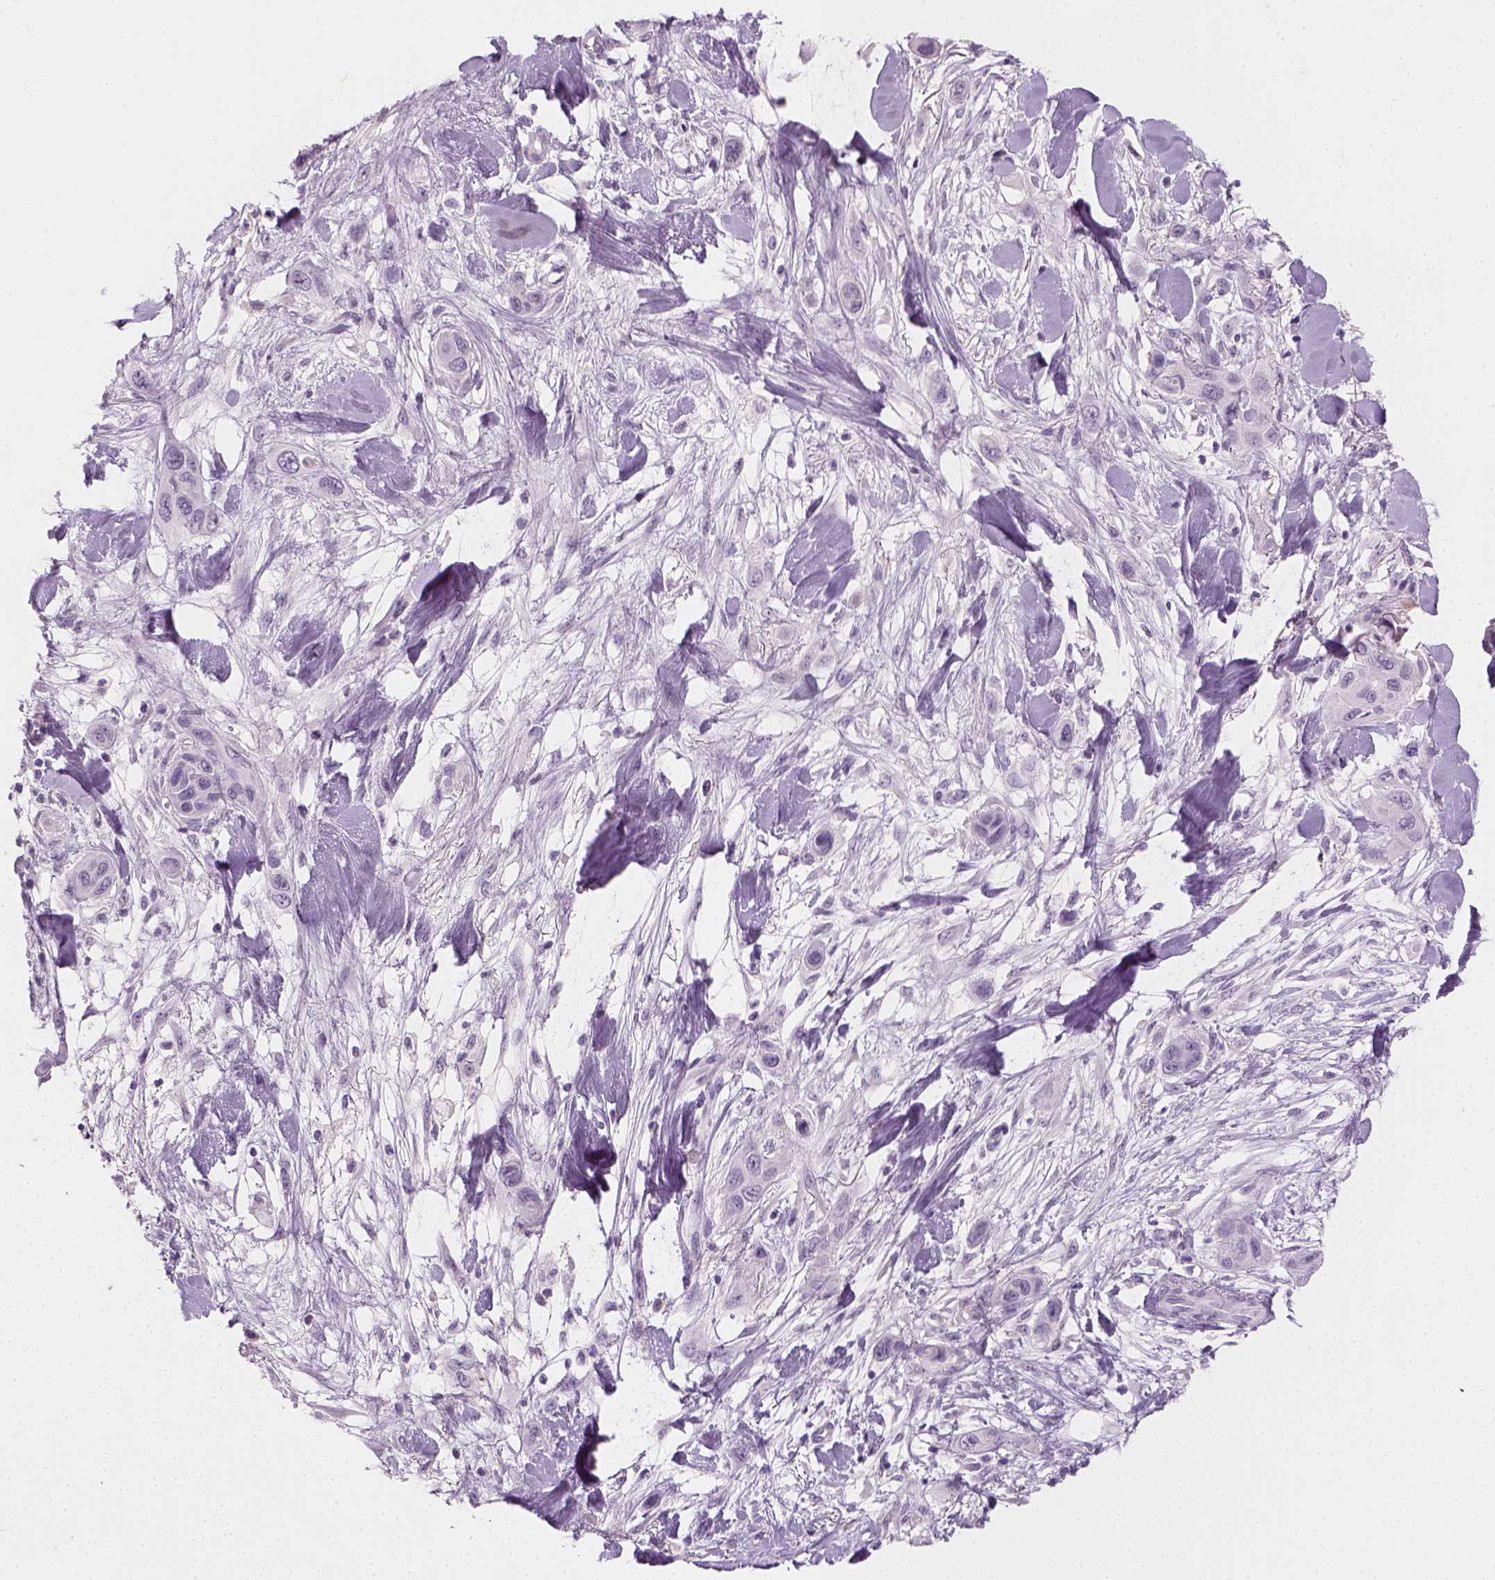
{"staining": {"intensity": "negative", "quantity": "none", "location": "none"}, "tissue": "skin cancer", "cell_type": "Tumor cells", "image_type": "cancer", "snomed": [{"axis": "morphology", "description": "Squamous cell carcinoma, NOS"}, {"axis": "topography", "description": "Skin"}], "caption": "The micrograph demonstrates no staining of tumor cells in skin cancer (squamous cell carcinoma).", "gene": "TH", "patient": {"sex": "male", "age": 79}}